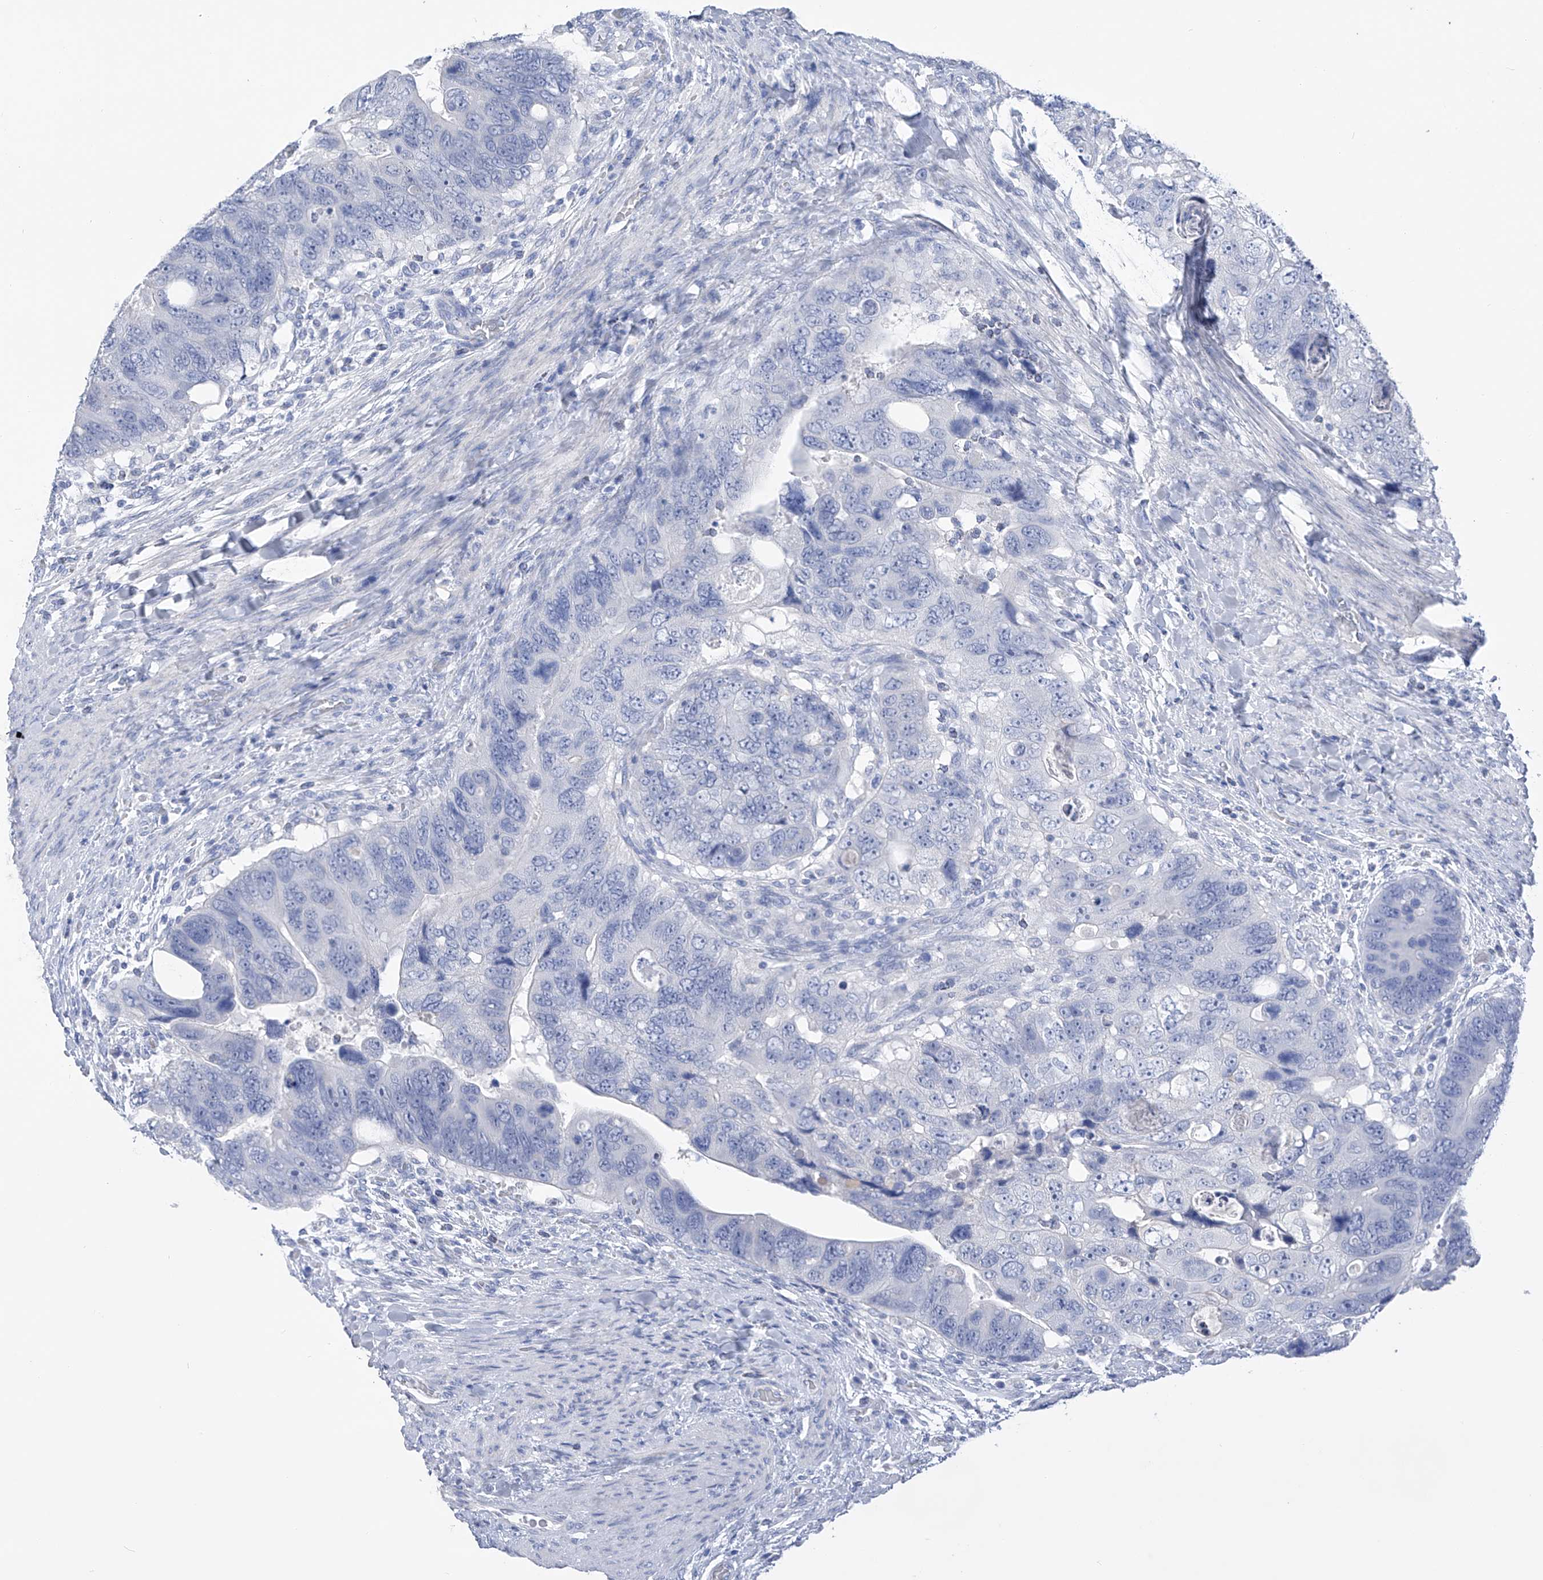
{"staining": {"intensity": "negative", "quantity": "none", "location": "none"}, "tissue": "colorectal cancer", "cell_type": "Tumor cells", "image_type": "cancer", "snomed": [{"axis": "morphology", "description": "Adenocarcinoma, NOS"}, {"axis": "topography", "description": "Rectum"}], "caption": "This is a histopathology image of IHC staining of colorectal cancer (adenocarcinoma), which shows no expression in tumor cells.", "gene": "ADRA1A", "patient": {"sex": "male", "age": 59}}